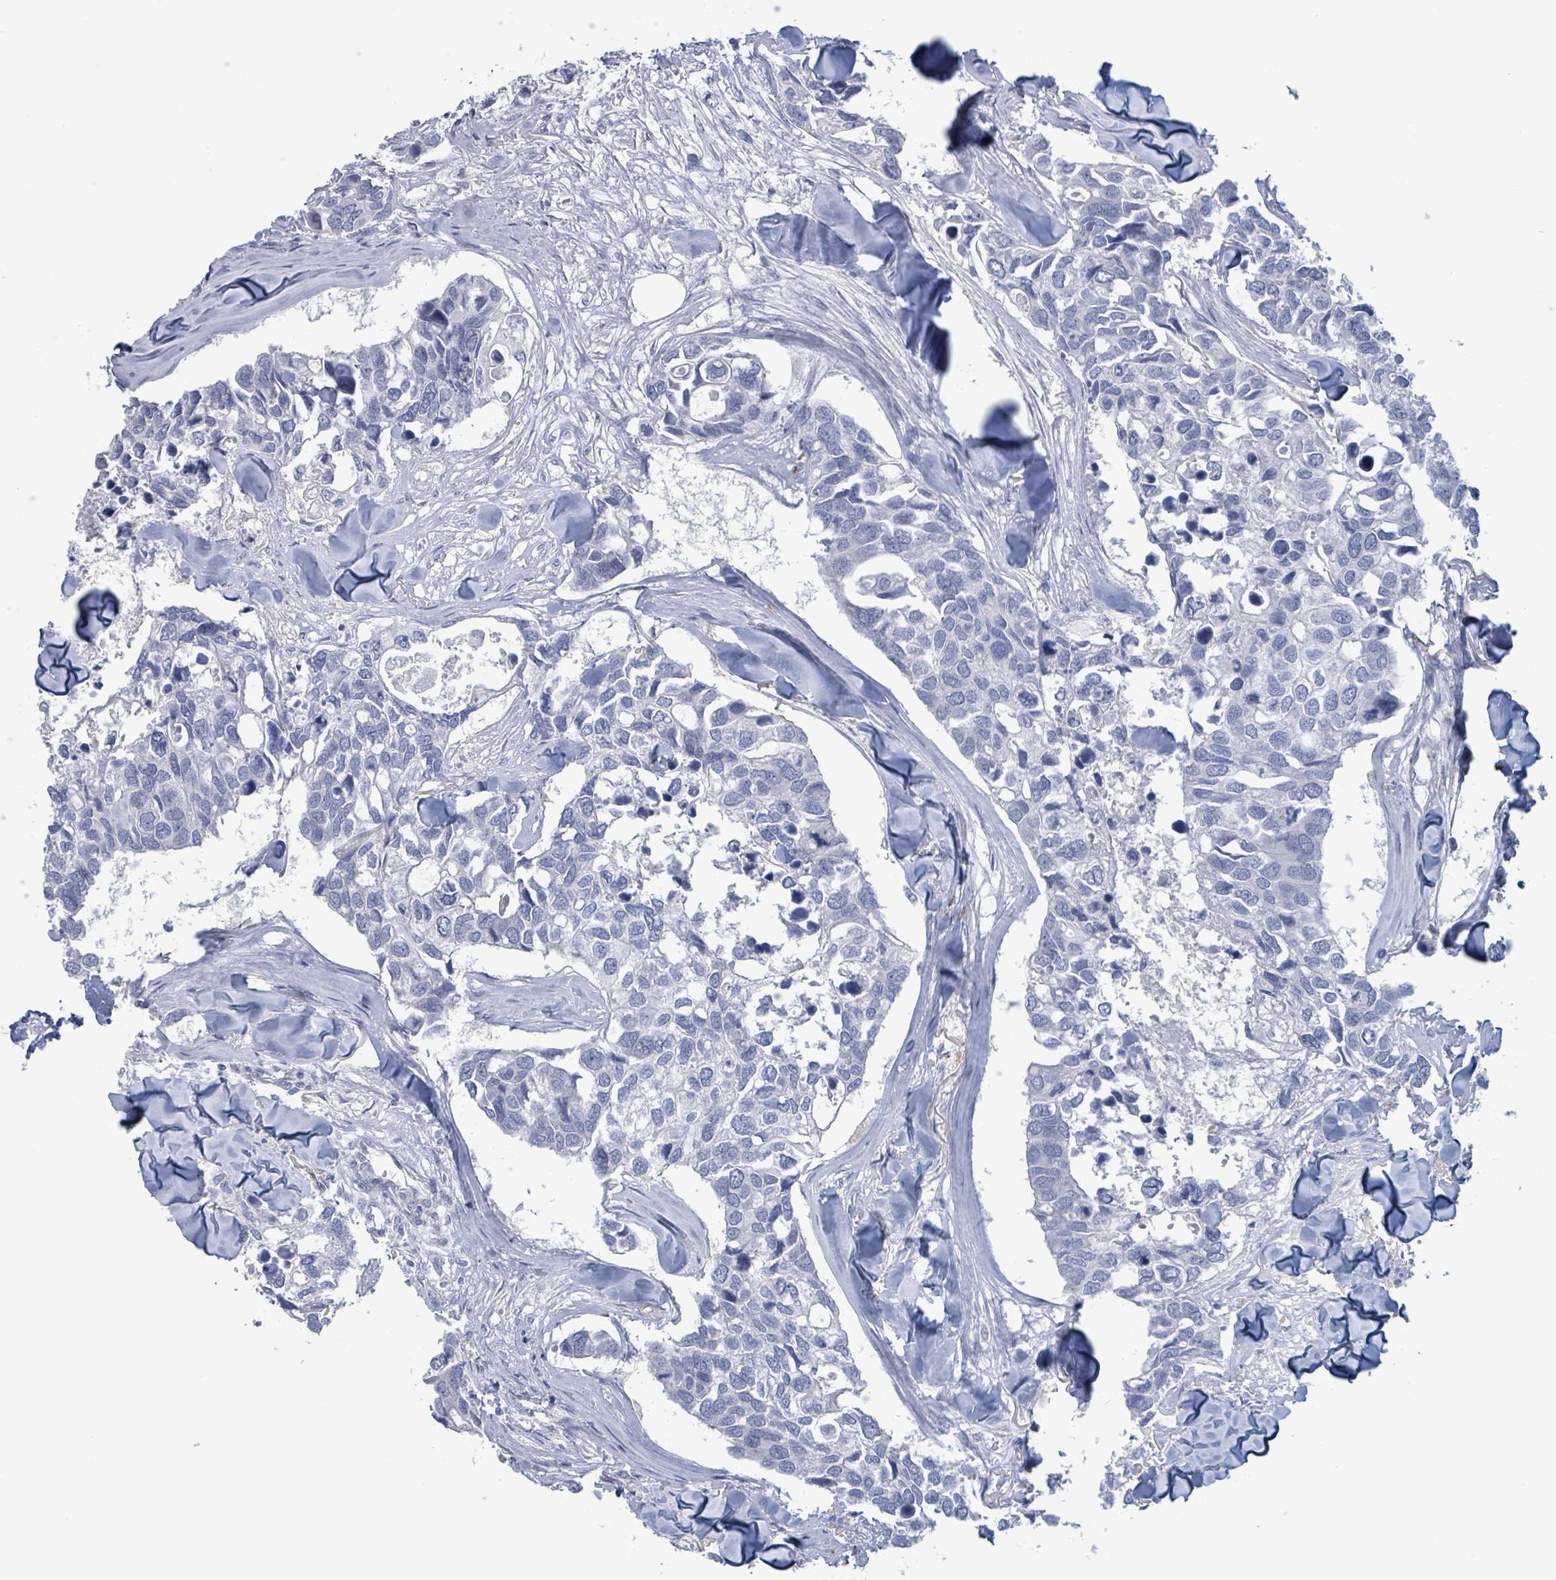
{"staining": {"intensity": "negative", "quantity": "none", "location": "none"}, "tissue": "breast cancer", "cell_type": "Tumor cells", "image_type": "cancer", "snomed": [{"axis": "morphology", "description": "Duct carcinoma"}, {"axis": "topography", "description": "Breast"}], "caption": "Immunohistochemical staining of human breast cancer reveals no significant staining in tumor cells.", "gene": "PKLR", "patient": {"sex": "female", "age": 83}}